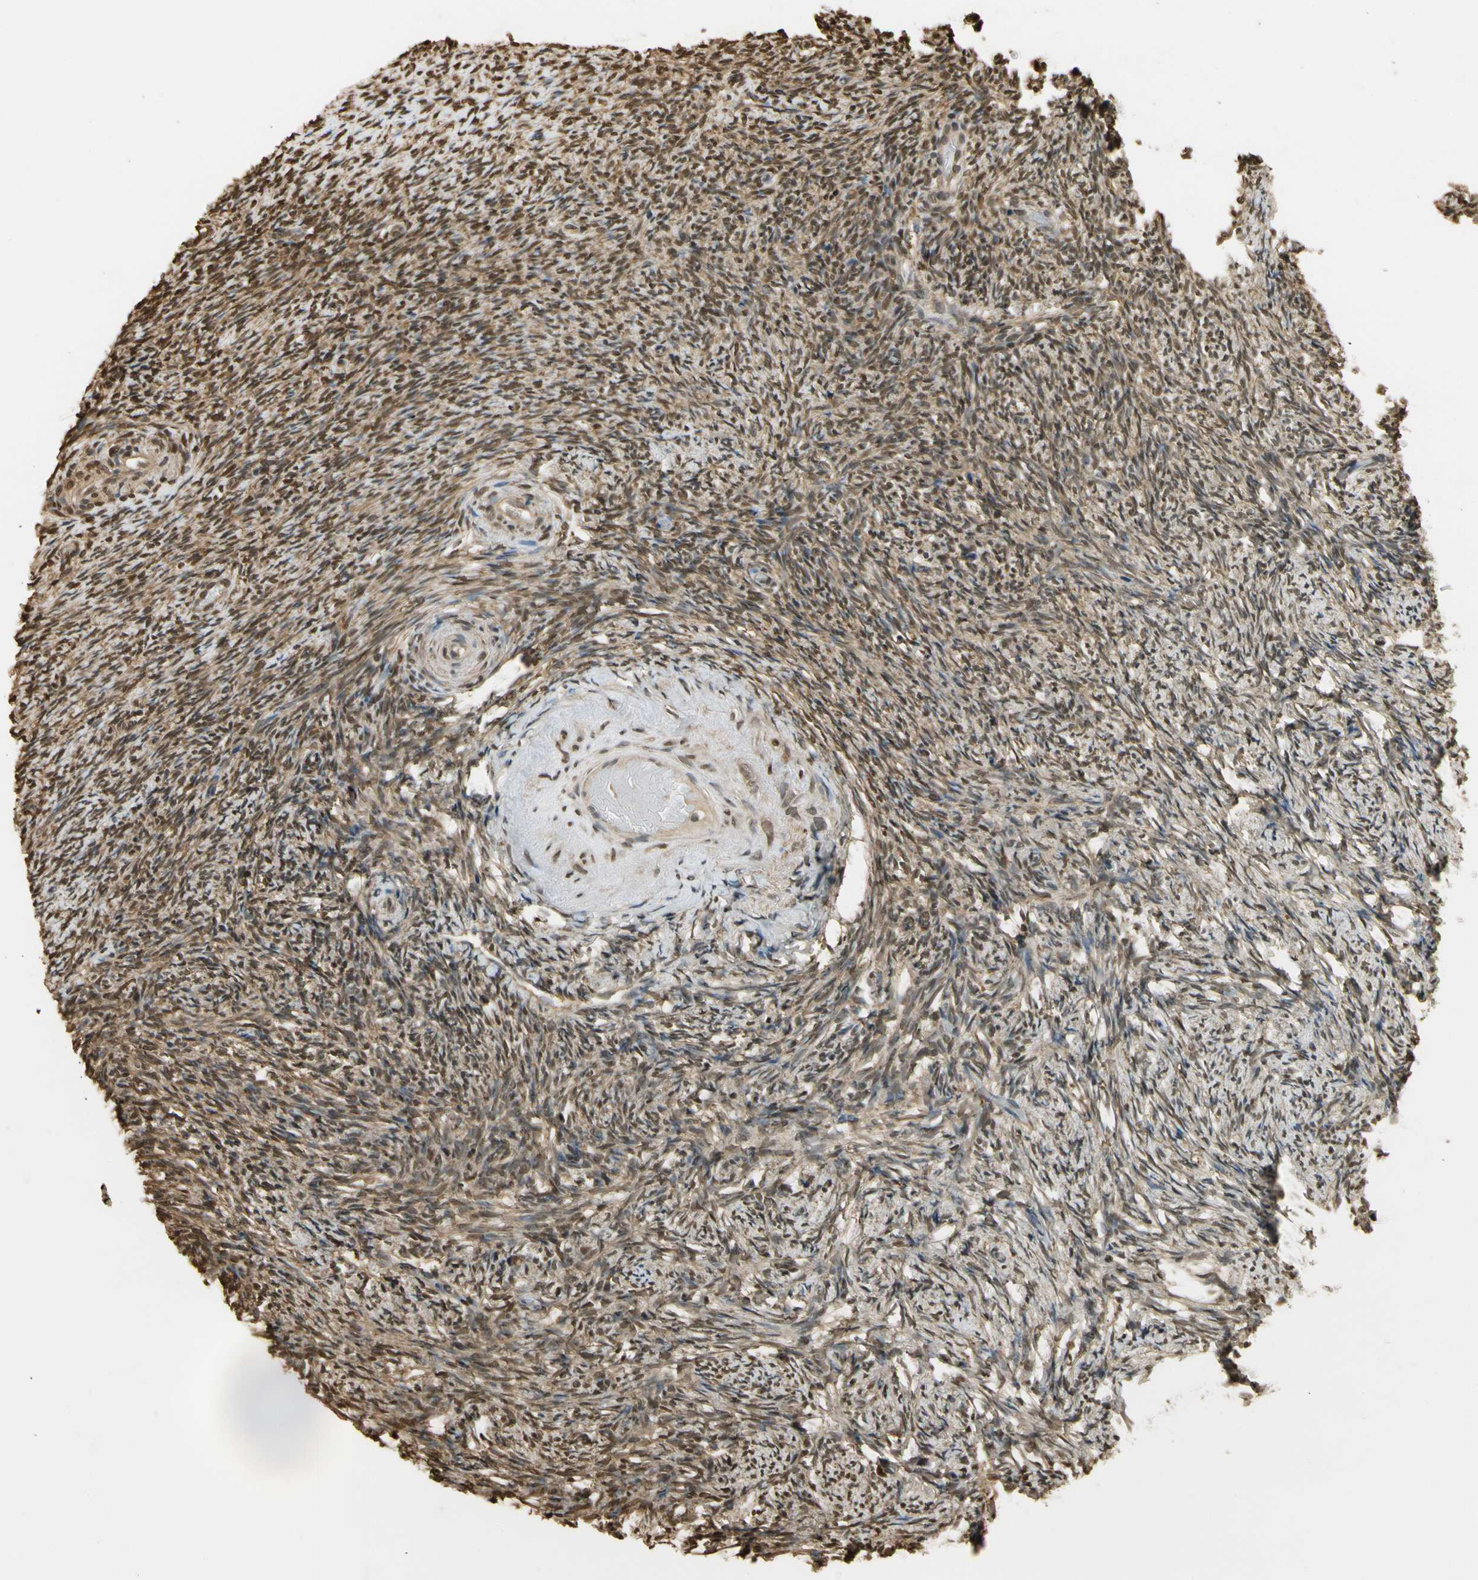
{"staining": {"intensity": "moderate", "quantity": ">75%", "location": "cytoplasmic/membranous,nuclear"}, "tissue": "ovary", "cell_type": "Ovarian stroma cells", "image_type": "normal", "snomed": [{"axis": "morphology", "description": "Normal tissue, NOS"}, {"axis": "topography", "description": "Ovary"}], "caption": "There is medium levels of moderate cytoplasmic/membranous,nuclear staining in ovarian stroma cells of normal ovary, as demonstrated by immunohistochemical staining (brown color).", "gene": "SOD1", "patient": {"sex": "female", "age": 60}}